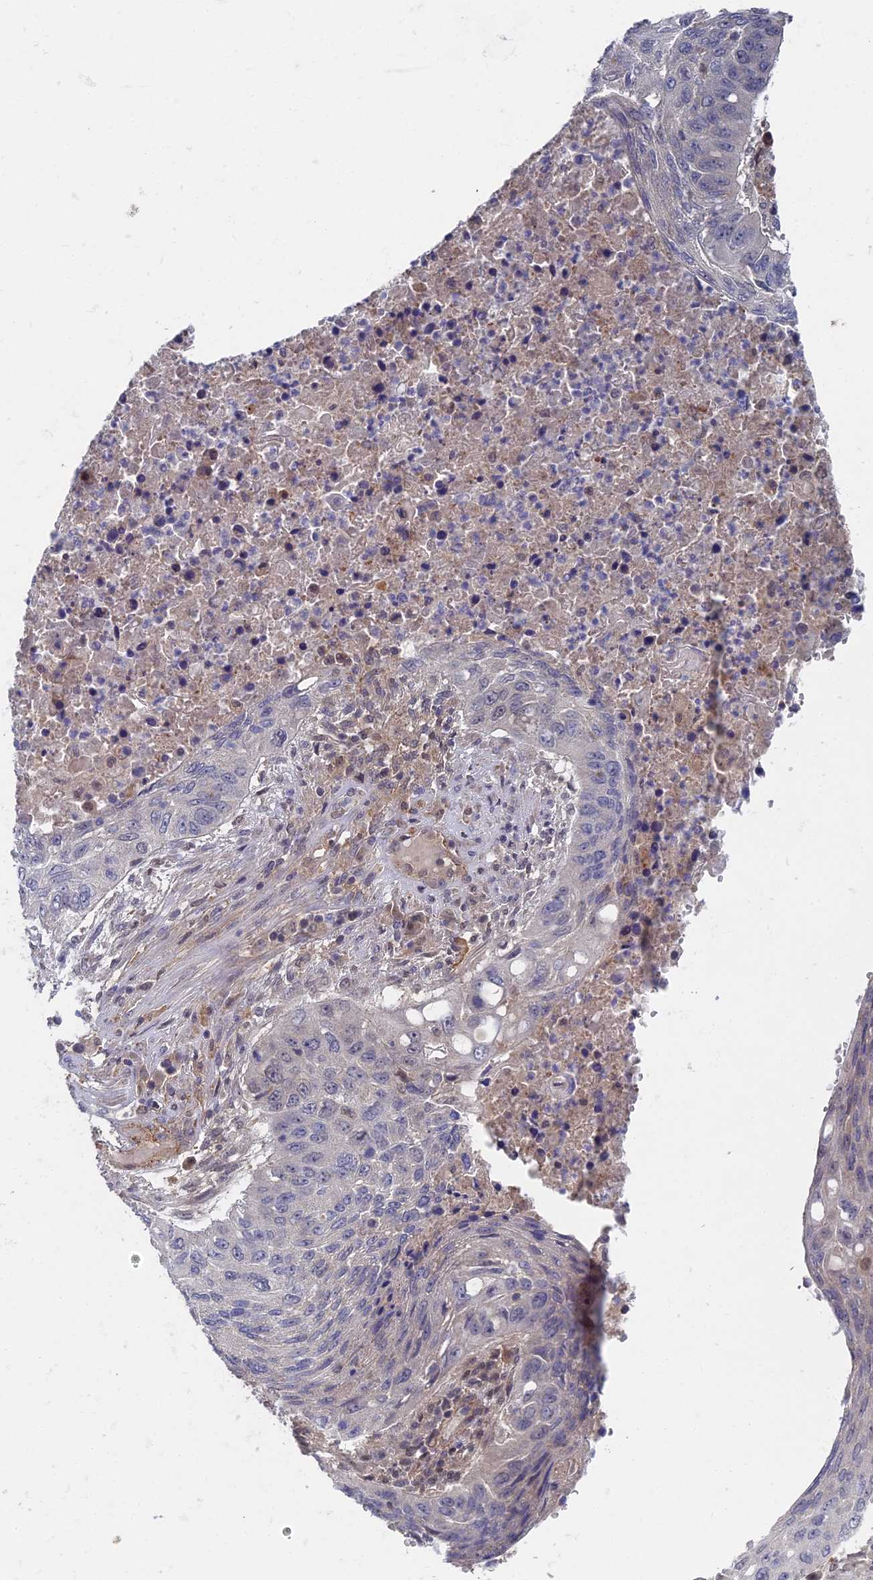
{"staining": {"intensity": "negative", "quantity": "none", "location": "none"}, "tissue": "lung cancer", "cell_type": "Tumor cells", "image_type": "cancer", "snomed": [{"axis": "morphology", "description": "Squamous cell carcinoma, NOS"}, {"axis": "topography", "description": "Lung"}], "caption": "IHC micrograph of neoplastic tissue: human squamous cell carcinoma (lung) stained with DAB (3,3'-diaminobenzidine) displays no significant protein staining in tumor cells.", "gene": "UNC5D", "patient": {"sex": "female", "age": 63}}